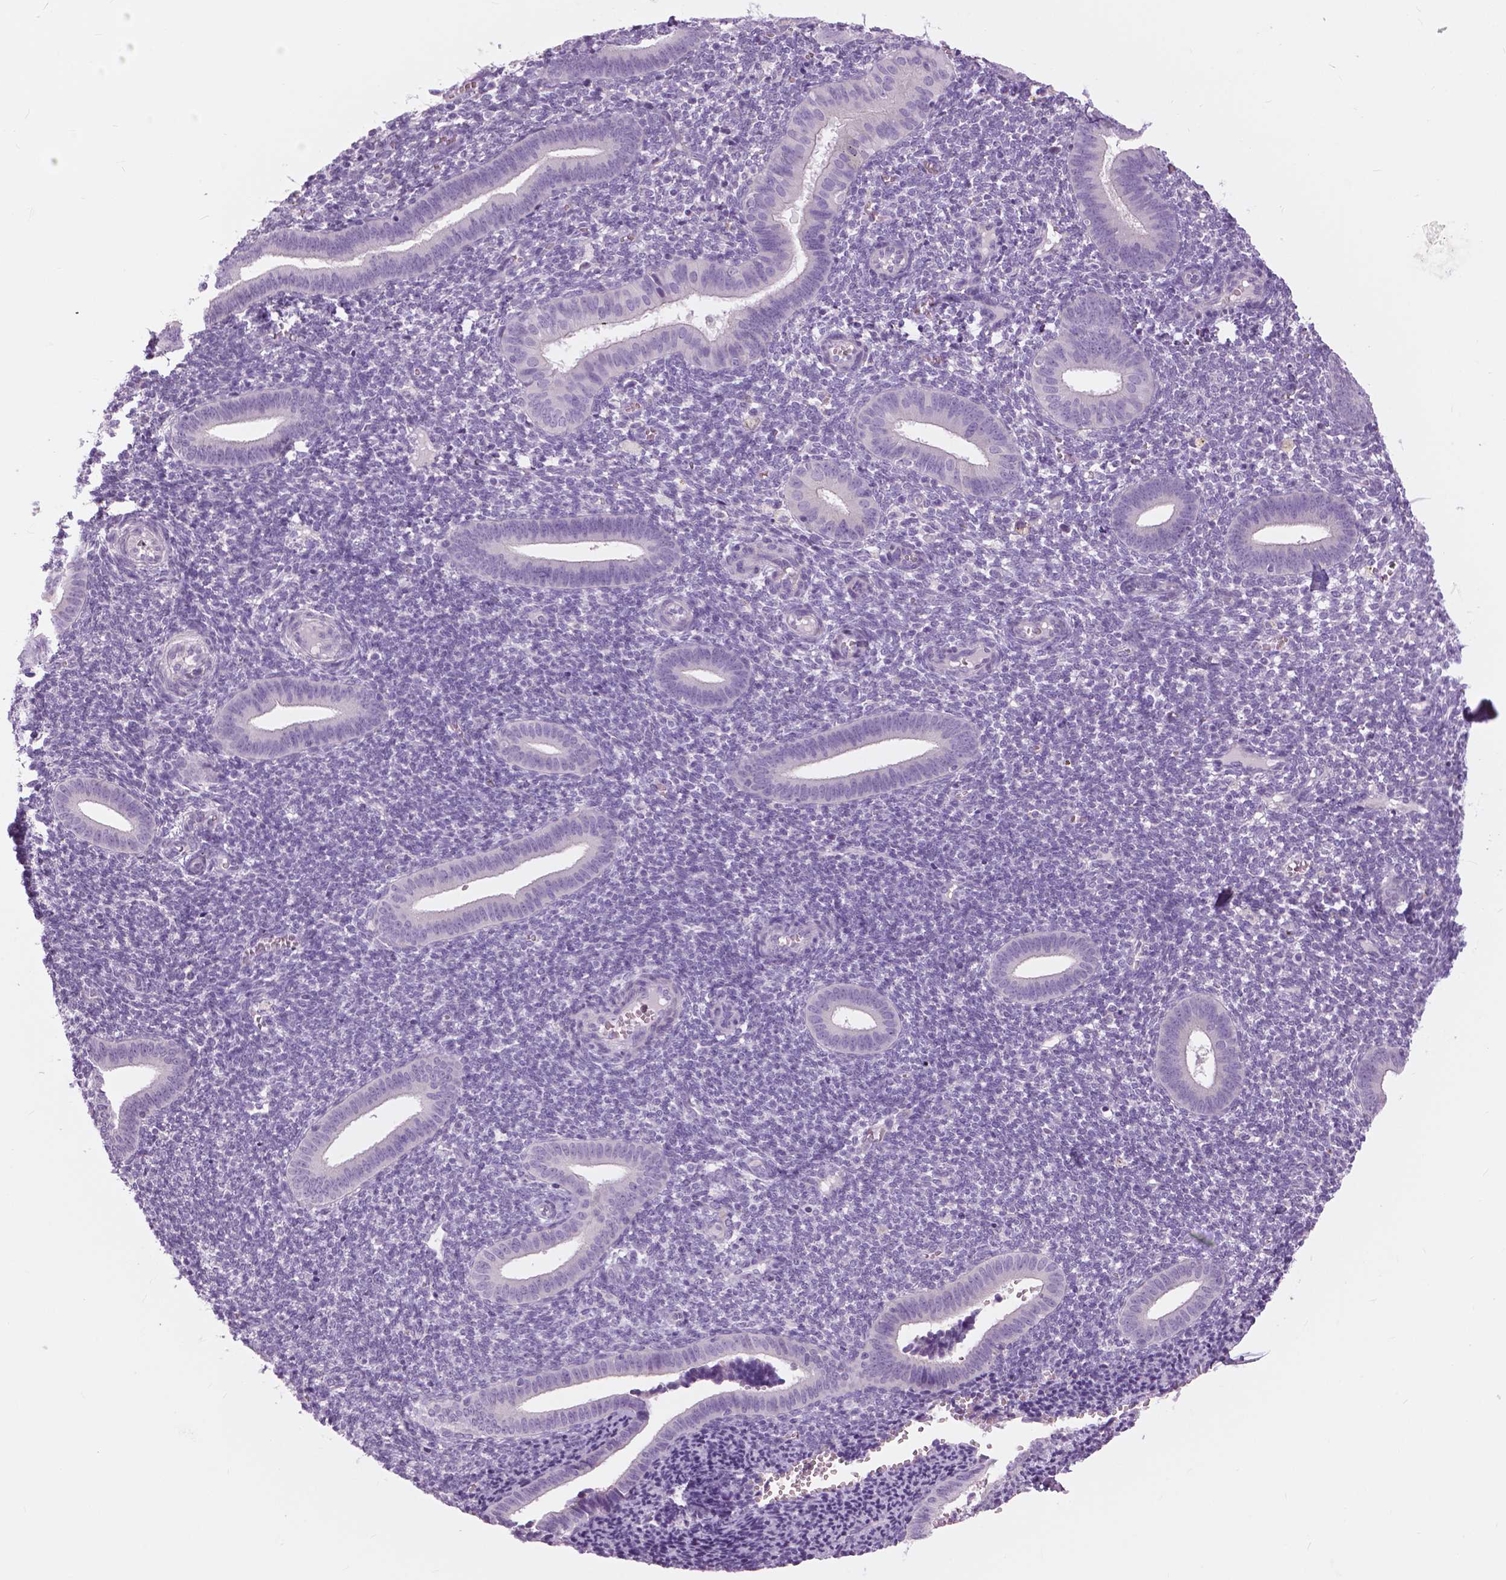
{"staining": {"intensity": "negative", "quantity": "none", "location": "none"}, "tissue": "endometrium", "cell_type": "Cells in endometrial stroma", "image_type": "normal", "snomed": [{"axis": "morphology", "description": "Normal tissue, NOS"}, {"axis": "topography", "description": "Endometrium"}], "caption": "Protein analysis of benign endometrium displays no significant positivity in cells in endometrial stroma.", "gene": "SERPINI1", "patient": {"sex": "female", "age": 25}}